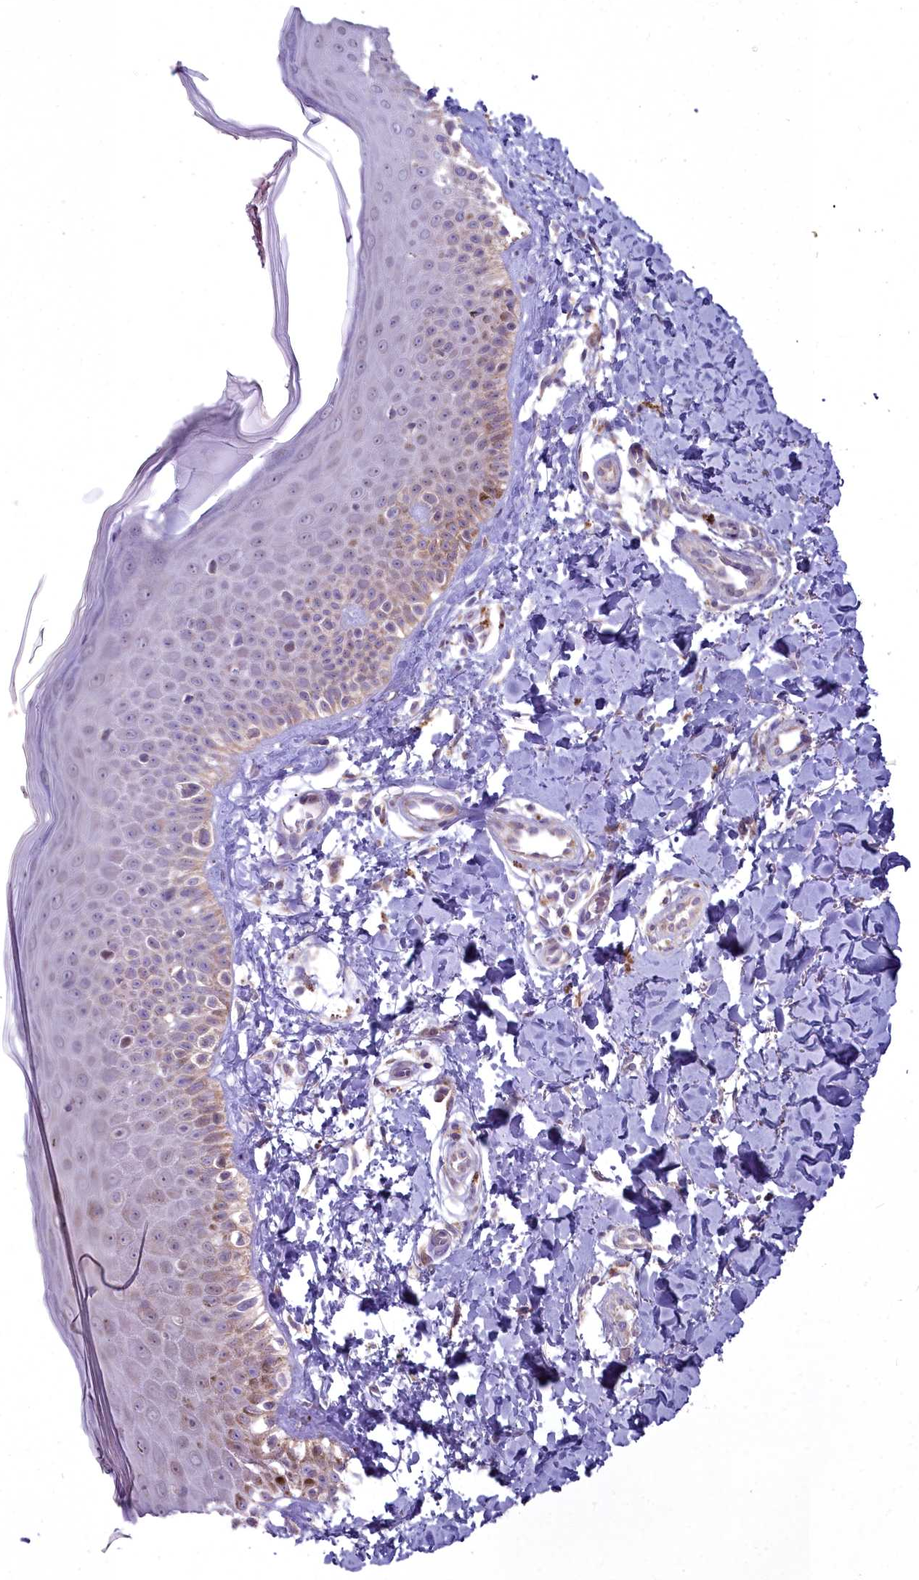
{"staining": {"intensity": "negative", "quantity": "none", "location": "none"}, "tissue": "skin", "cell_type": "Fibroblasts", "image_type": "normal", "snomed": [{"axis": "morphology", "description": "Normal tissue, NOS"}, {"axis": "topography", "description": "Skin"}], "caption": "Fibroblasts show no significant protein staining in normal skin. The staining is performed using DAB (3,3'-diaminobenzidine) brown chromogen with nuclei counter-stained in using hematoxylin.", "gene": "MICU2", "patient": {"sex": "male", "age": 52}}